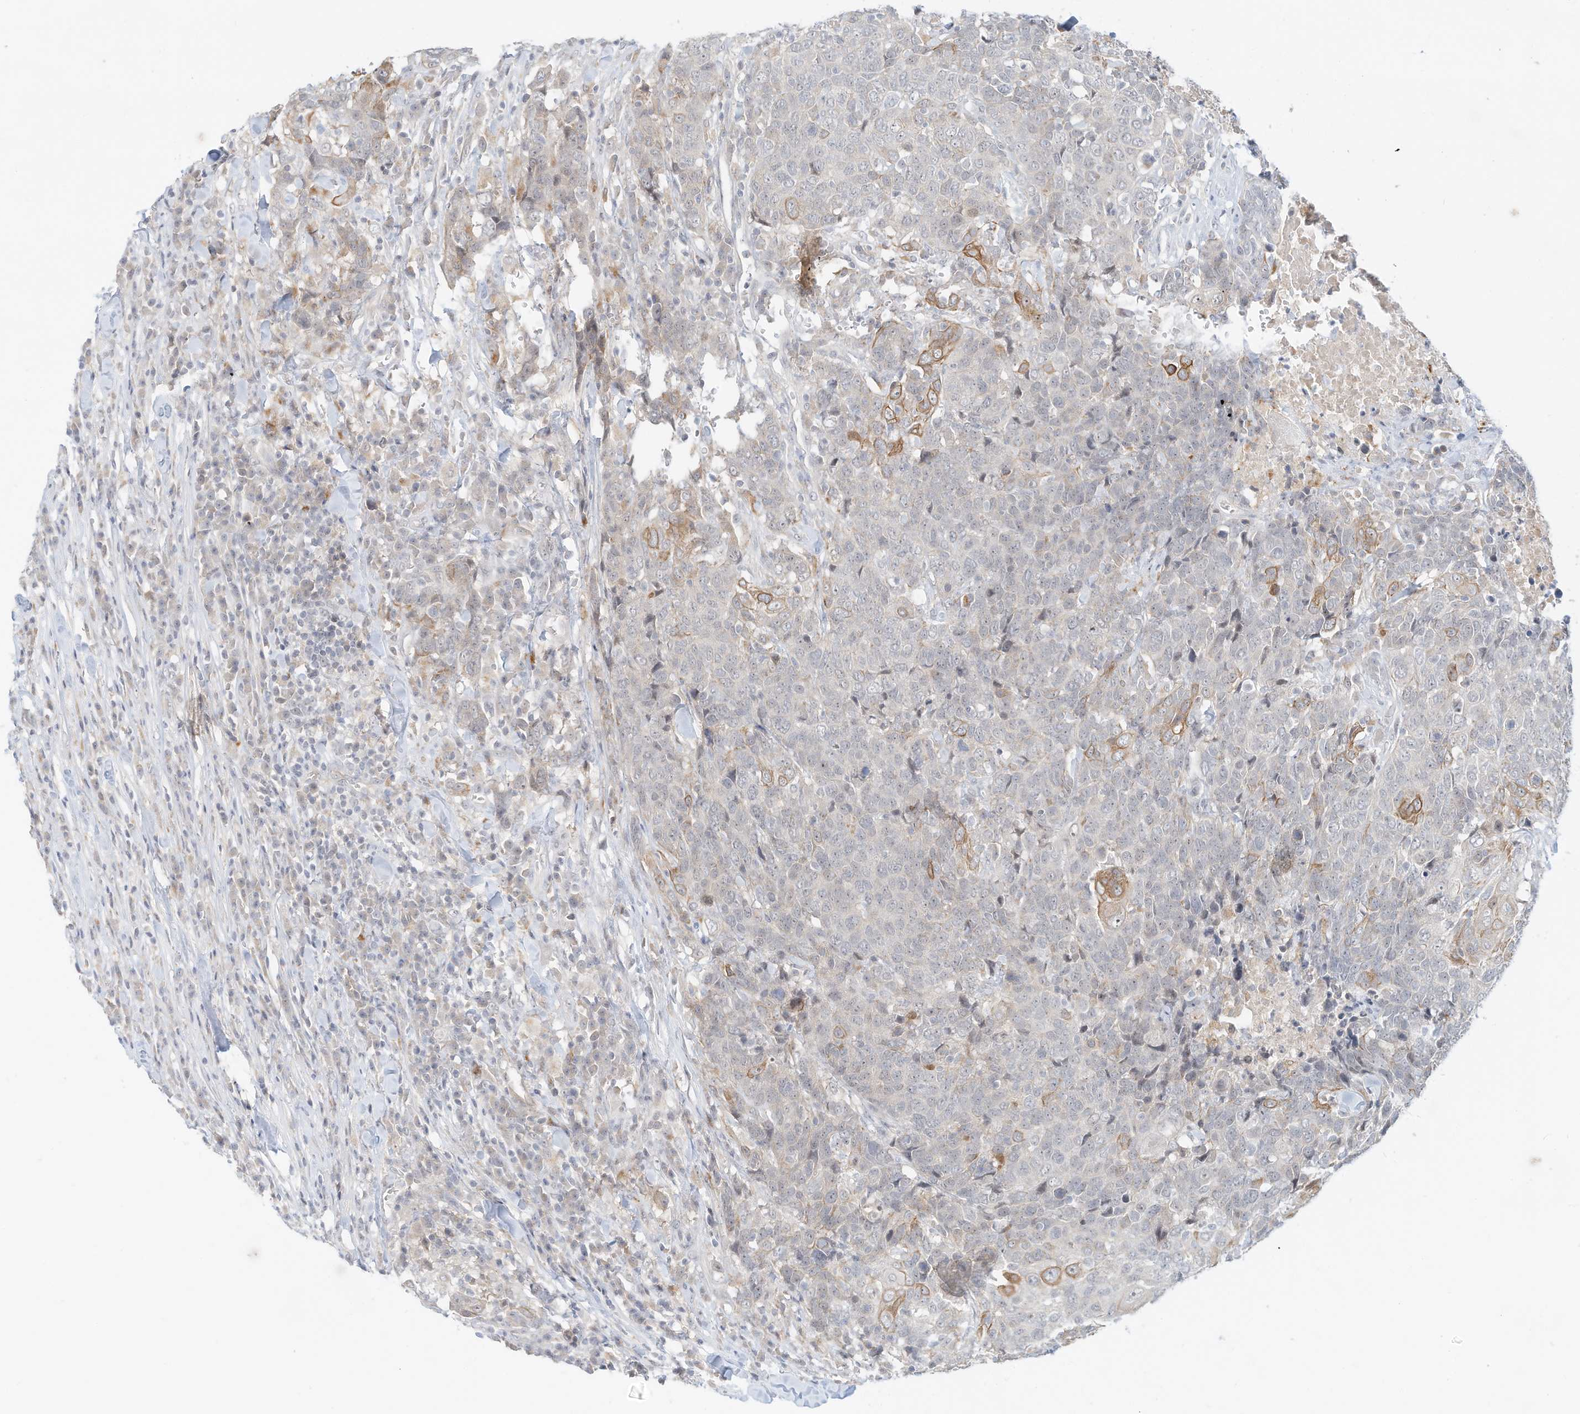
{"staining": {"intensity": "weak", "quantity": "<25%", "location": "cytoplasmic/membranous"}, "tissue": "head and neck cancer", "cell_type": "Tumor cells", "image_type": "cancer", "snomed": [{"axis": "morphology", "description": "Squamous cell carcinoma, NOS"}, {"axis": "topography", "description": "Head-Neck"}], "caption": "Micrograph shows no protein expression in tumor cells of head and neck cancer (squamous cell carcinoma) tissue.", "gene": "PAK6", "patient": {"sex": "male", "age": 66}}